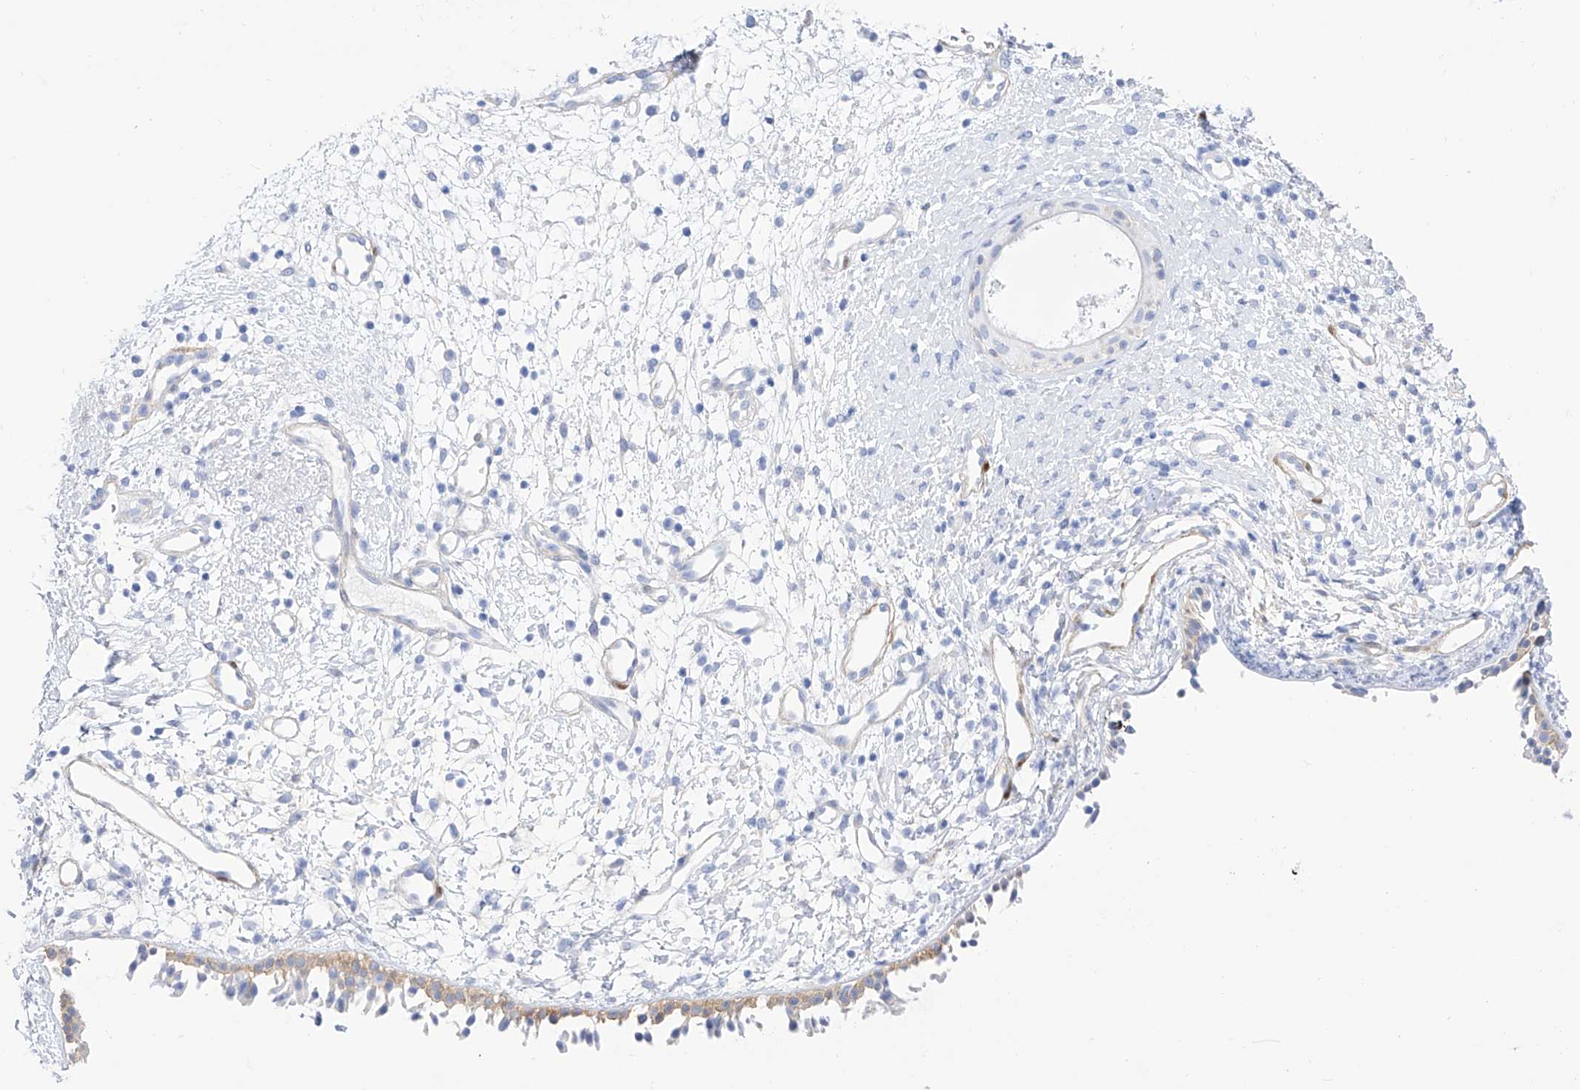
{"staining": {"intensity": "moderate", "quantity": "<25%", "location": "cytoplasmic/membranous"}, "tissue": "nasopharynx", "cell_type": "Respiratory epithelial cells", "image_type": "normal", "snomed": [{"axis": "morphology", "description": "Normal tissue, NOS"}, {"axis": "topography", "description": "Nasopharynx"}], "caption": "Moderate cytoplasmic/membranous expression for a protein is present in about <25% of respiratory epithelial cells of benign nasopharynx using immunohistochemistry (IHC).", "gene": "TRPC7", "patient": {"sex": "male", "age": 22}}